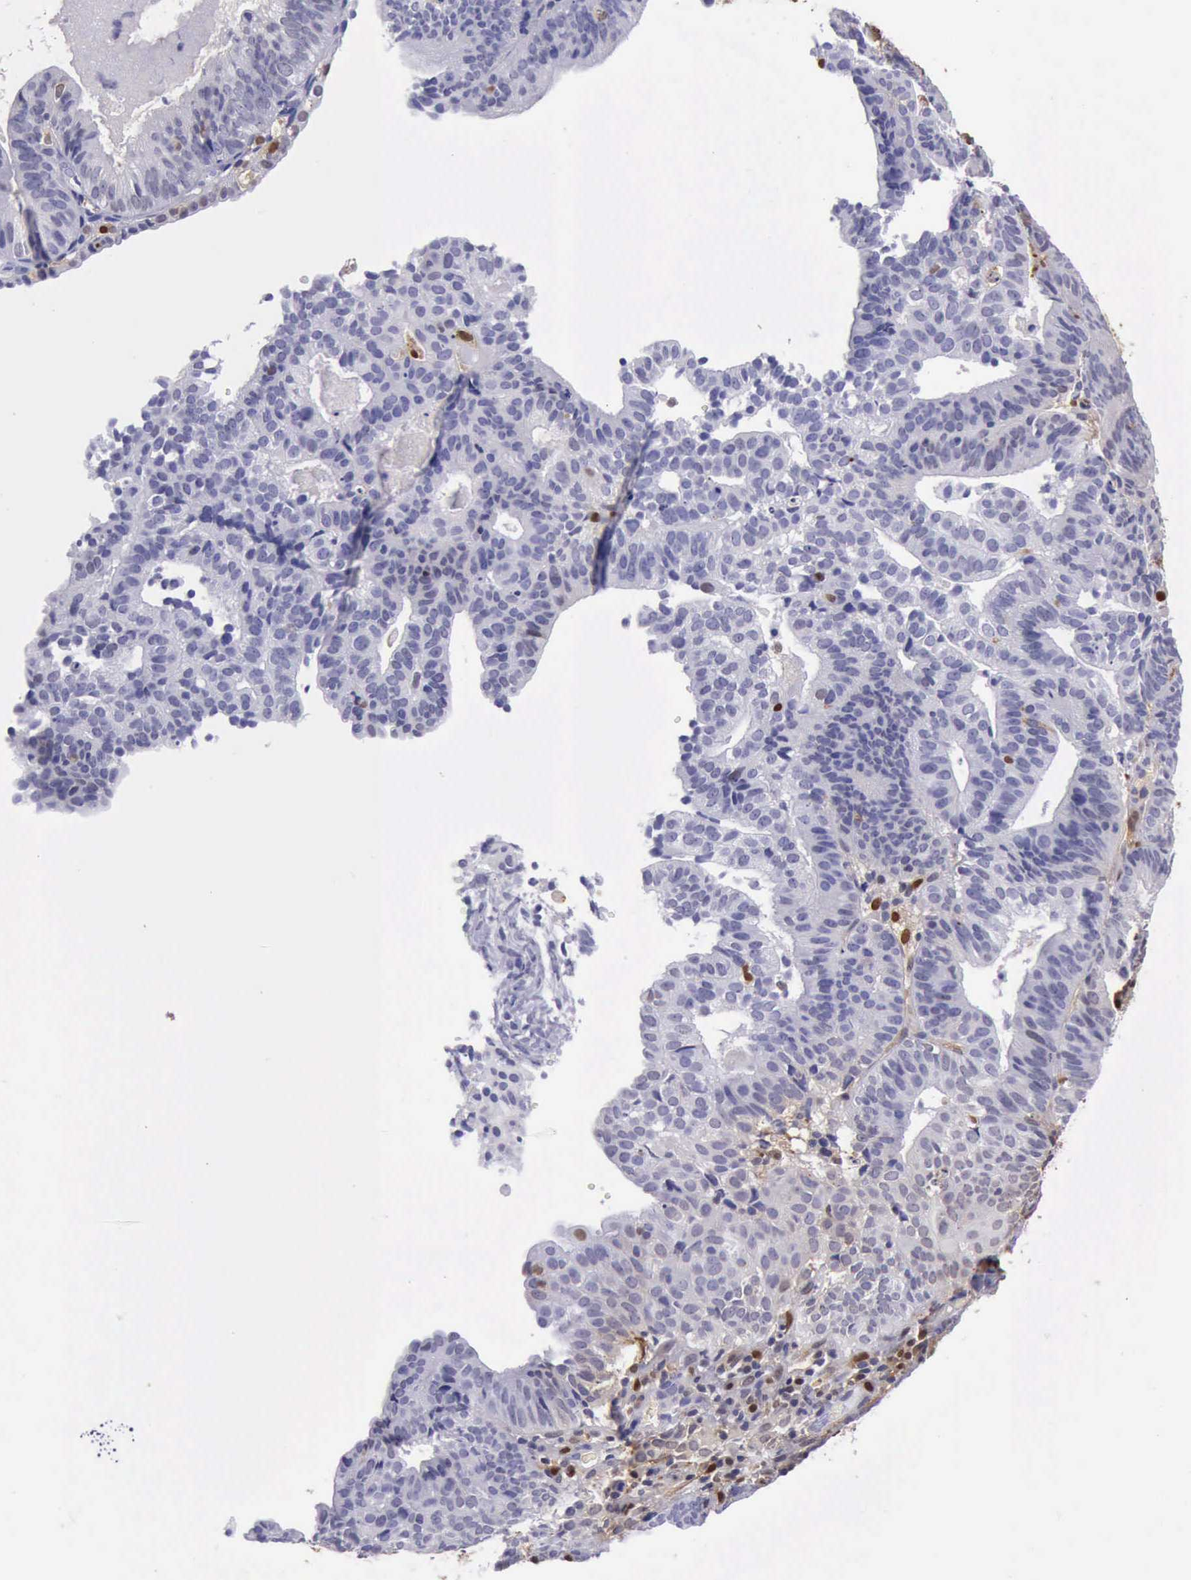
{"staining": {"intensity": "moderate", "quantity": "<25%", "location": "cytoplasmic/membranous,nuclear"}, "tissue": "cervical cancer", "cell_type": "Tumor cells", "image_type": "cancer", "snomed": [{"axis": "morphology", "description": "Adenocarcinoma, NOS"}, {"axis": "topography", "description": "Cervix"}], "caption": "Immunohistochemistry (IHC) image of cervical cancer (adenocarcinoma) stained for a protein (brown), which reveals low levels of moderate cytoplasmic/membranous and nuclear expression in about <25% of tumor cells.", "gene": "TYMP", "patient": {"sex": "female", "age": 60}}